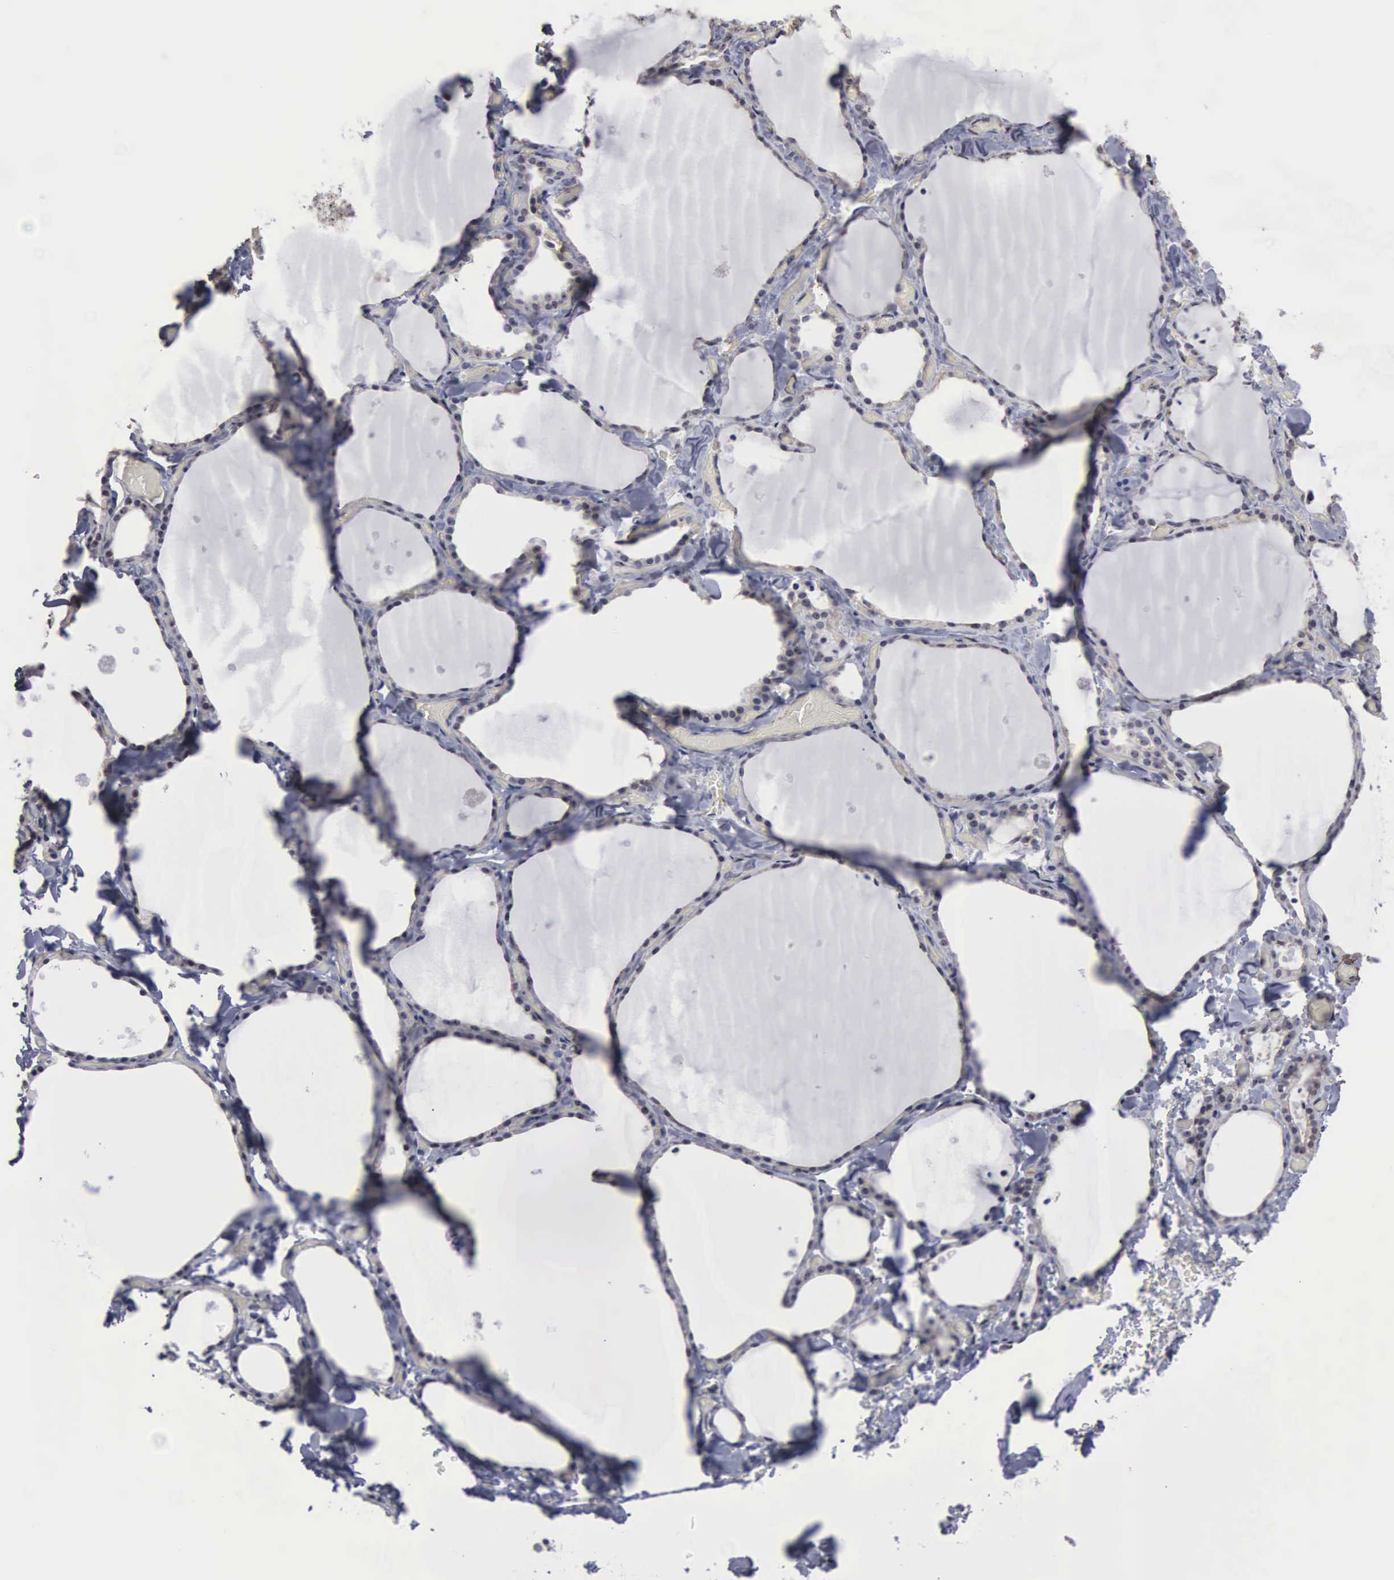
{"staining": {"intensity": "negative", "quantity": "none", "location": "none"}, "tissue": "thyroid gland", "cell_type": "Glandular cells", "image_type": "normal", "snomed": [{"axis": "morphology", "description": "Normal tissue, NOS"}, {"axis": "topography", "description": "Thyroid gland"}], "caption": "IHC of benign thyroid gland shows no positivity in glandular cells.", "gene": "NGDN", "patient": {"sex": "male", "age": 34}}